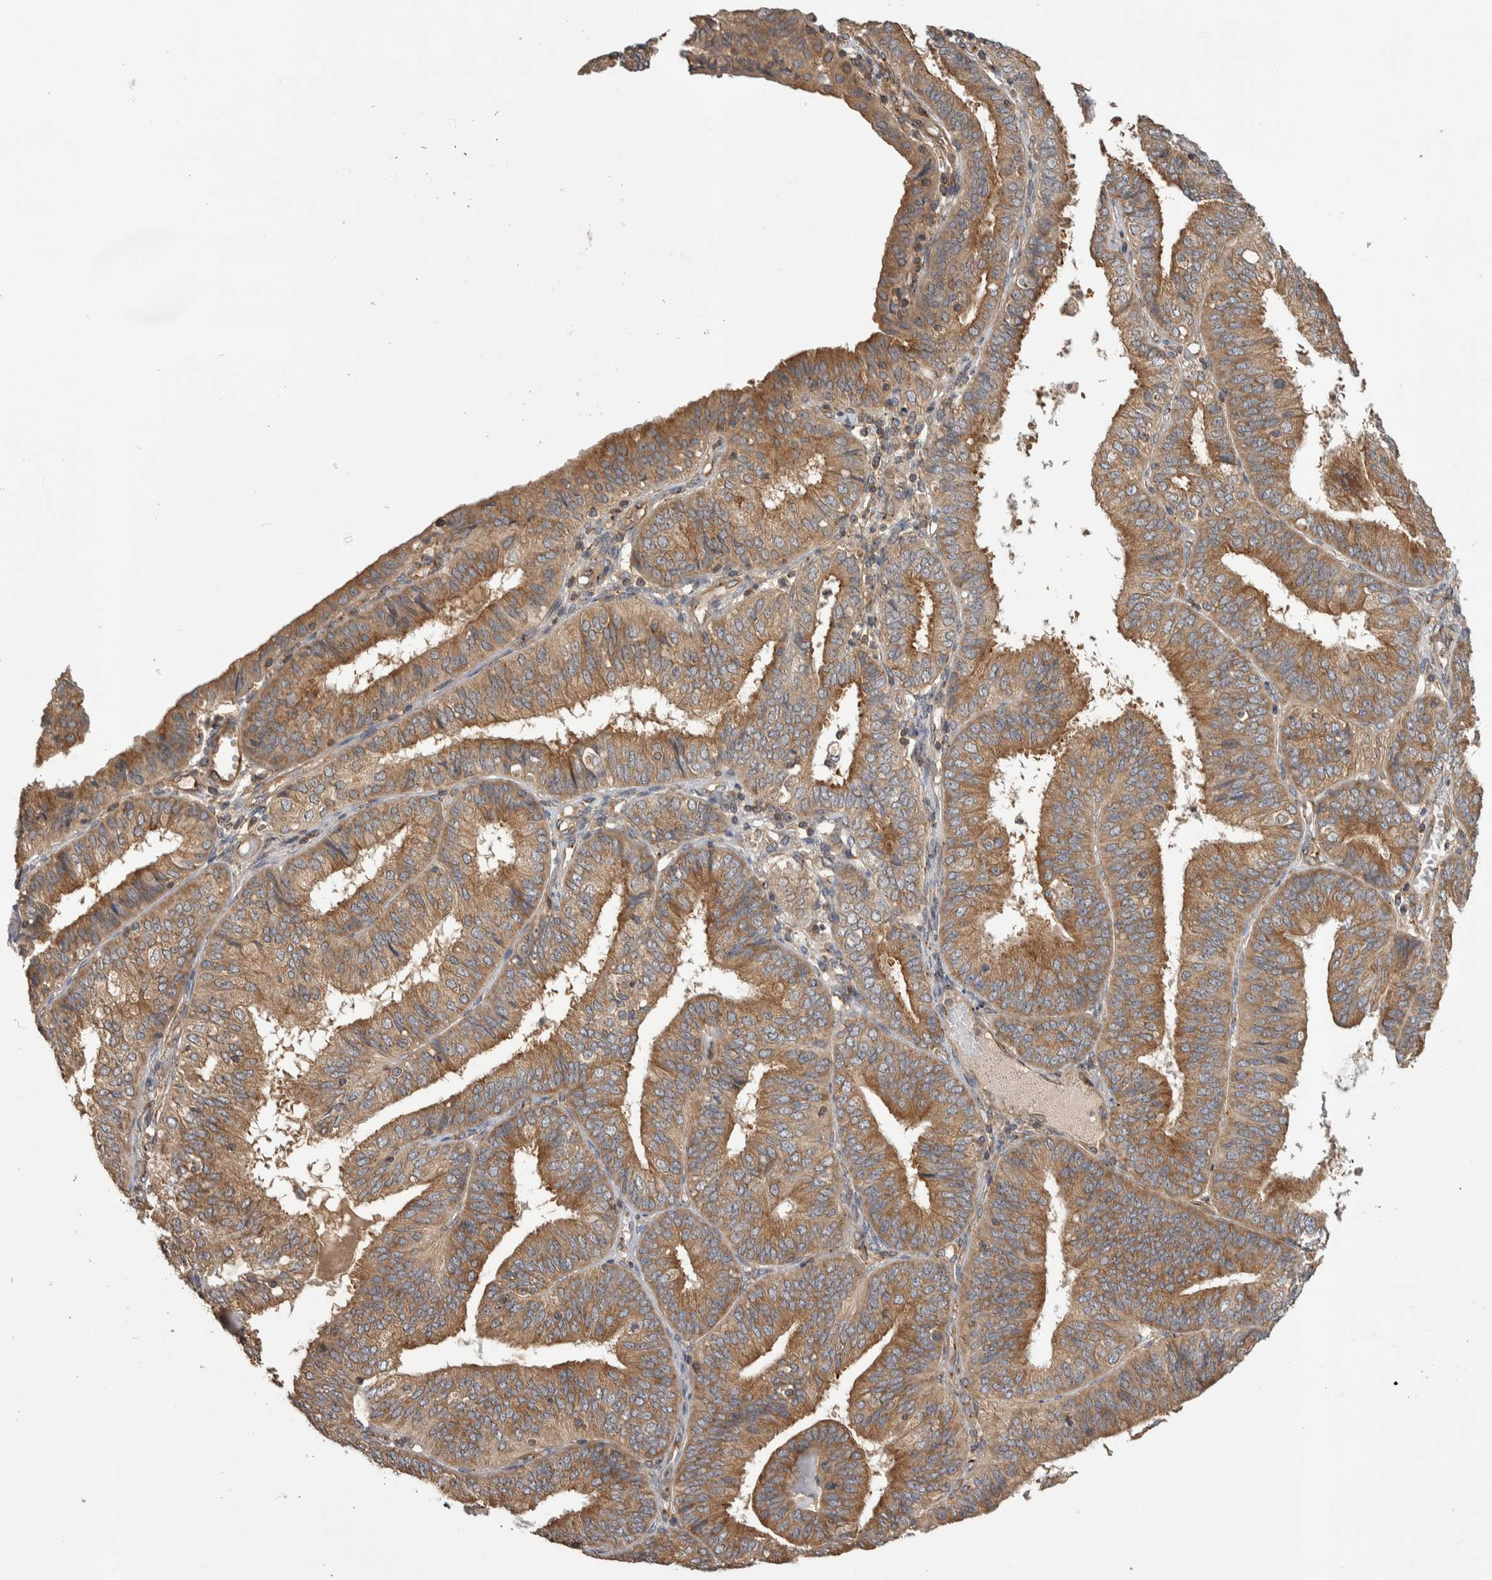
{"staining": {"intensity": "moderate", "quantity": ">75%", "location": "cytoplasmic/membranous"}, "tissue": "endometrial cancer", "cell_type": "Tumor cells", "image_type": "cancer", "snomed": [{"axis": "morphology", "description": "Adenocarcinoma, NOS"}, {"axis": "topography", "description": "Endometrium"}], "caption": "Protein staining demonstrates moderate cytoplasmic/membranous positivity in approximately >75% of tumor cells in endometrial cancer (adenocarcinoma). Nuclei are stained in blue.", "gene": "IFRD1", "patient": {"sex": "female", "age": 58}}